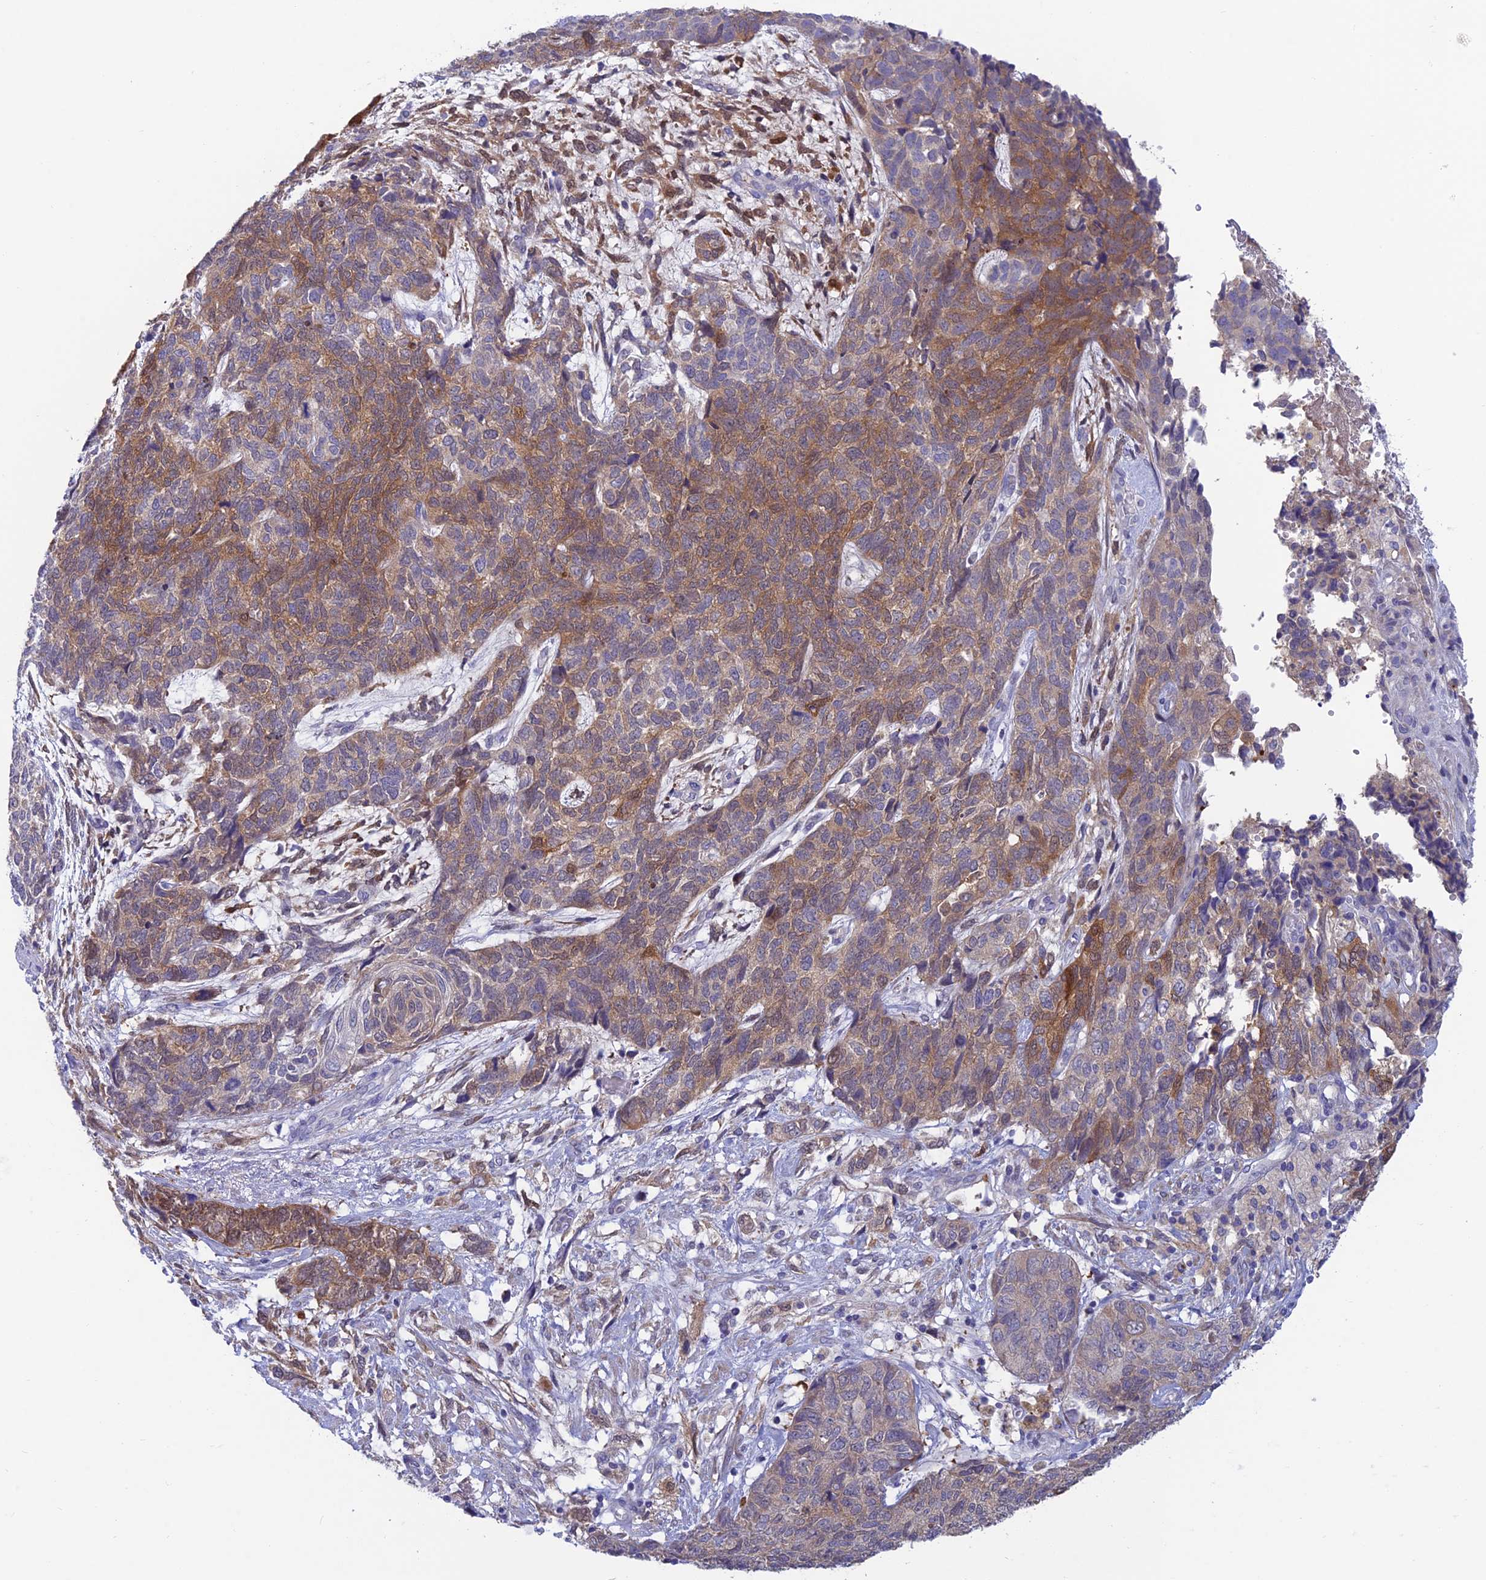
{"staining": {"intensity": "moderate", "quantity": ">75%", "location": "cytoplasmic/membranous"}, "tissue": "cervical cancer", "cell_type": "Tumor cells", "image_type": "cancer", "snomed": [{"axis": "morphology", "description": "Squamous cell carcinoma, NOS"}, {"axis": "topography", "description": "Cervix"}], "caption": "Tumor cells show medium levels of moderate cytoplasmic/membranous staining in approximately >75% of cells in human cervical squamous cell carcinoma. (Brightfield microscopy of DAB IHC at high magnification).", "gene": "XPO7", "patient": {"sex": "female", "age": 63}}